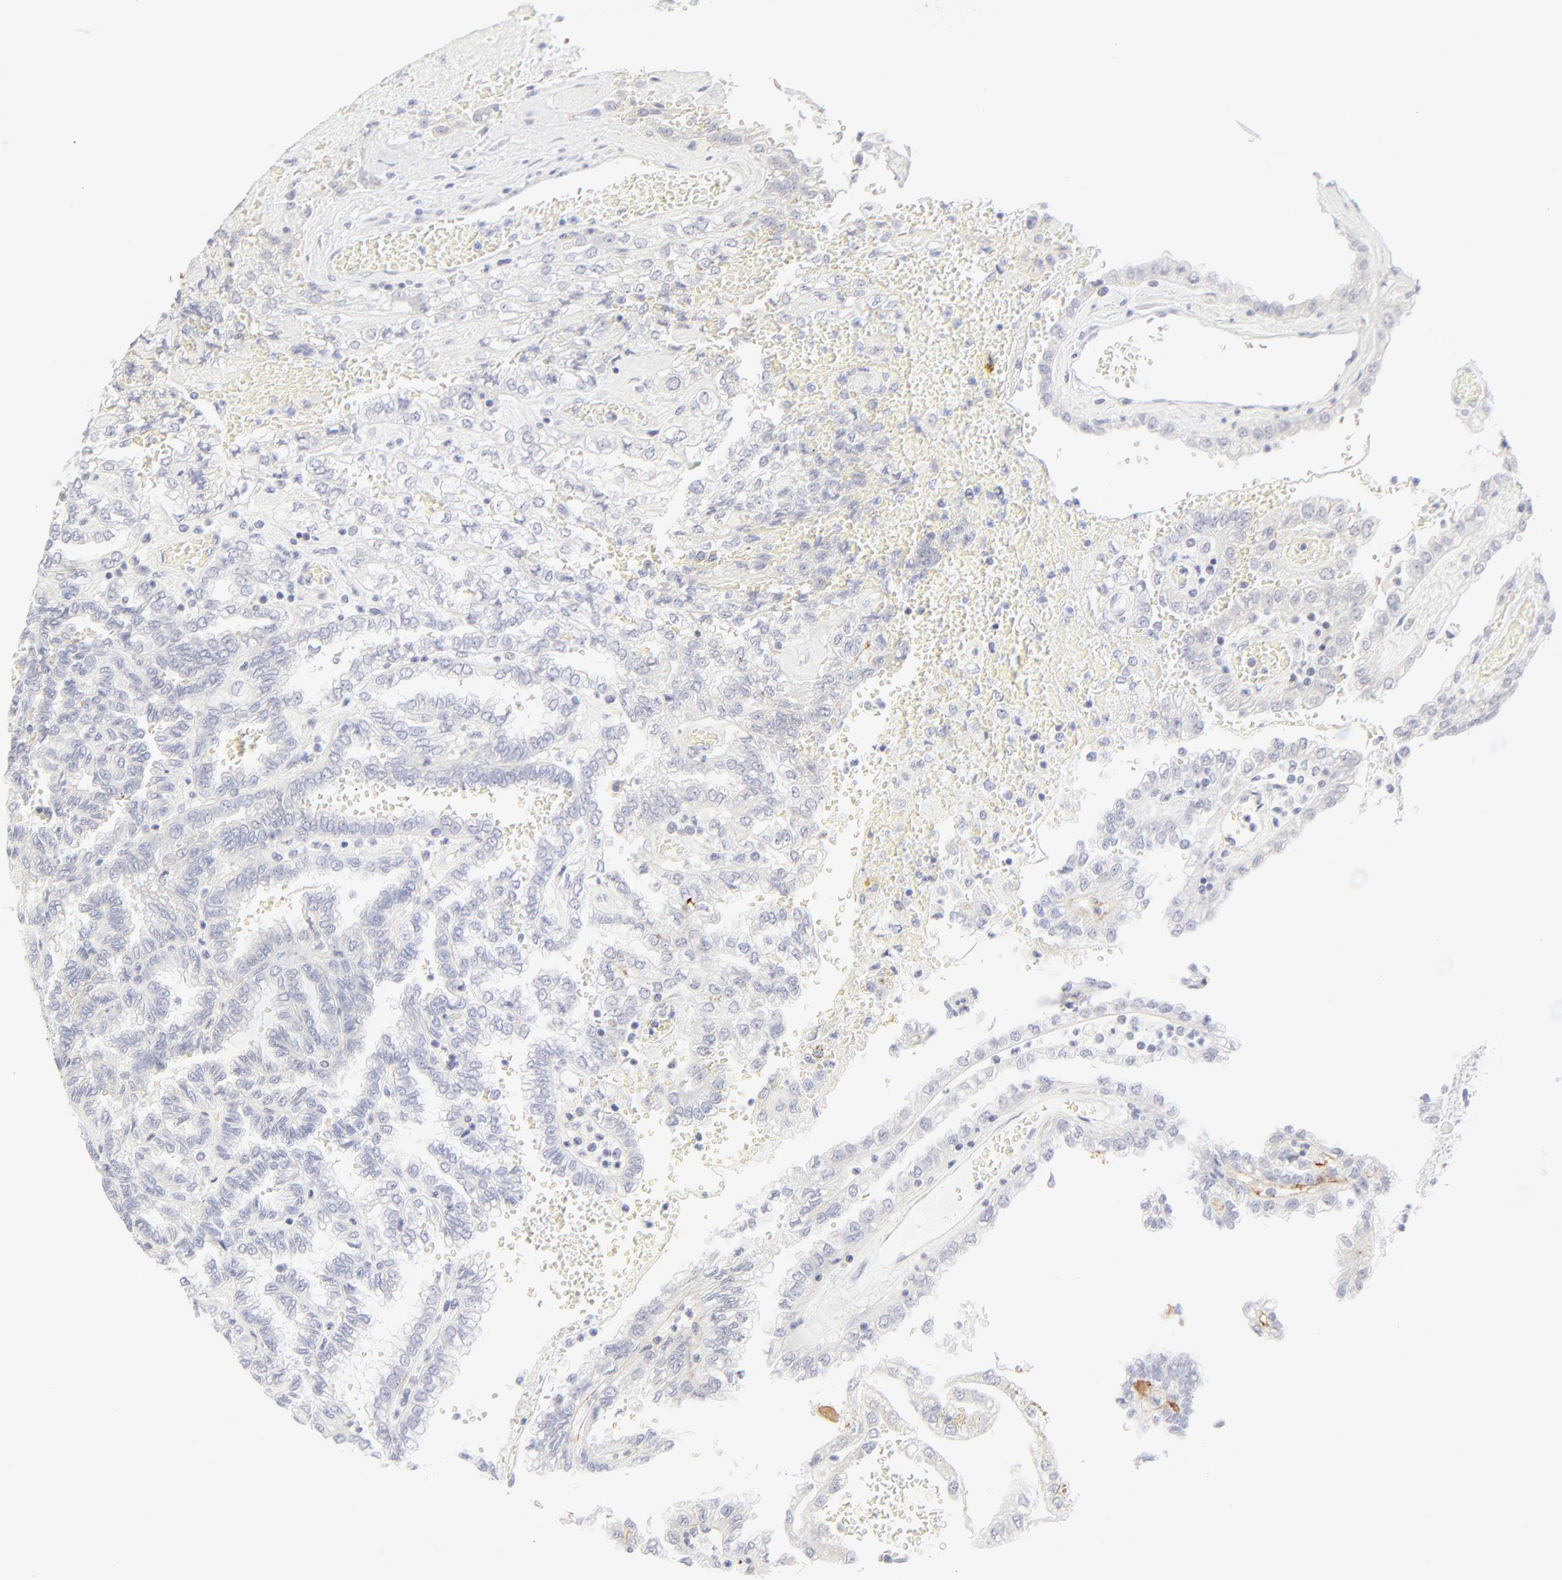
{"staining": {"intensity": "negative", "quantity": "none", "location": "none"}, "tissue": "renal cancer", "cell_type": "Tumor cells", "image_type": "cancer", "snomed": [{"axis": "morphology", "description": "Inflammation, NOS"}, {"axis": "morphology", "description": "Adenocarcinoma, NOS"}, {"axis": "topography", "description": "Kidney"}], "caption": "This photomicrograph is of renal cancer stained with IHC to label a protein in brown with the nuclei are counter-stained blue. There is no staining in tumor cells.", "gene": "NPNT", "patient": {"sex": "male", "age": 68}}